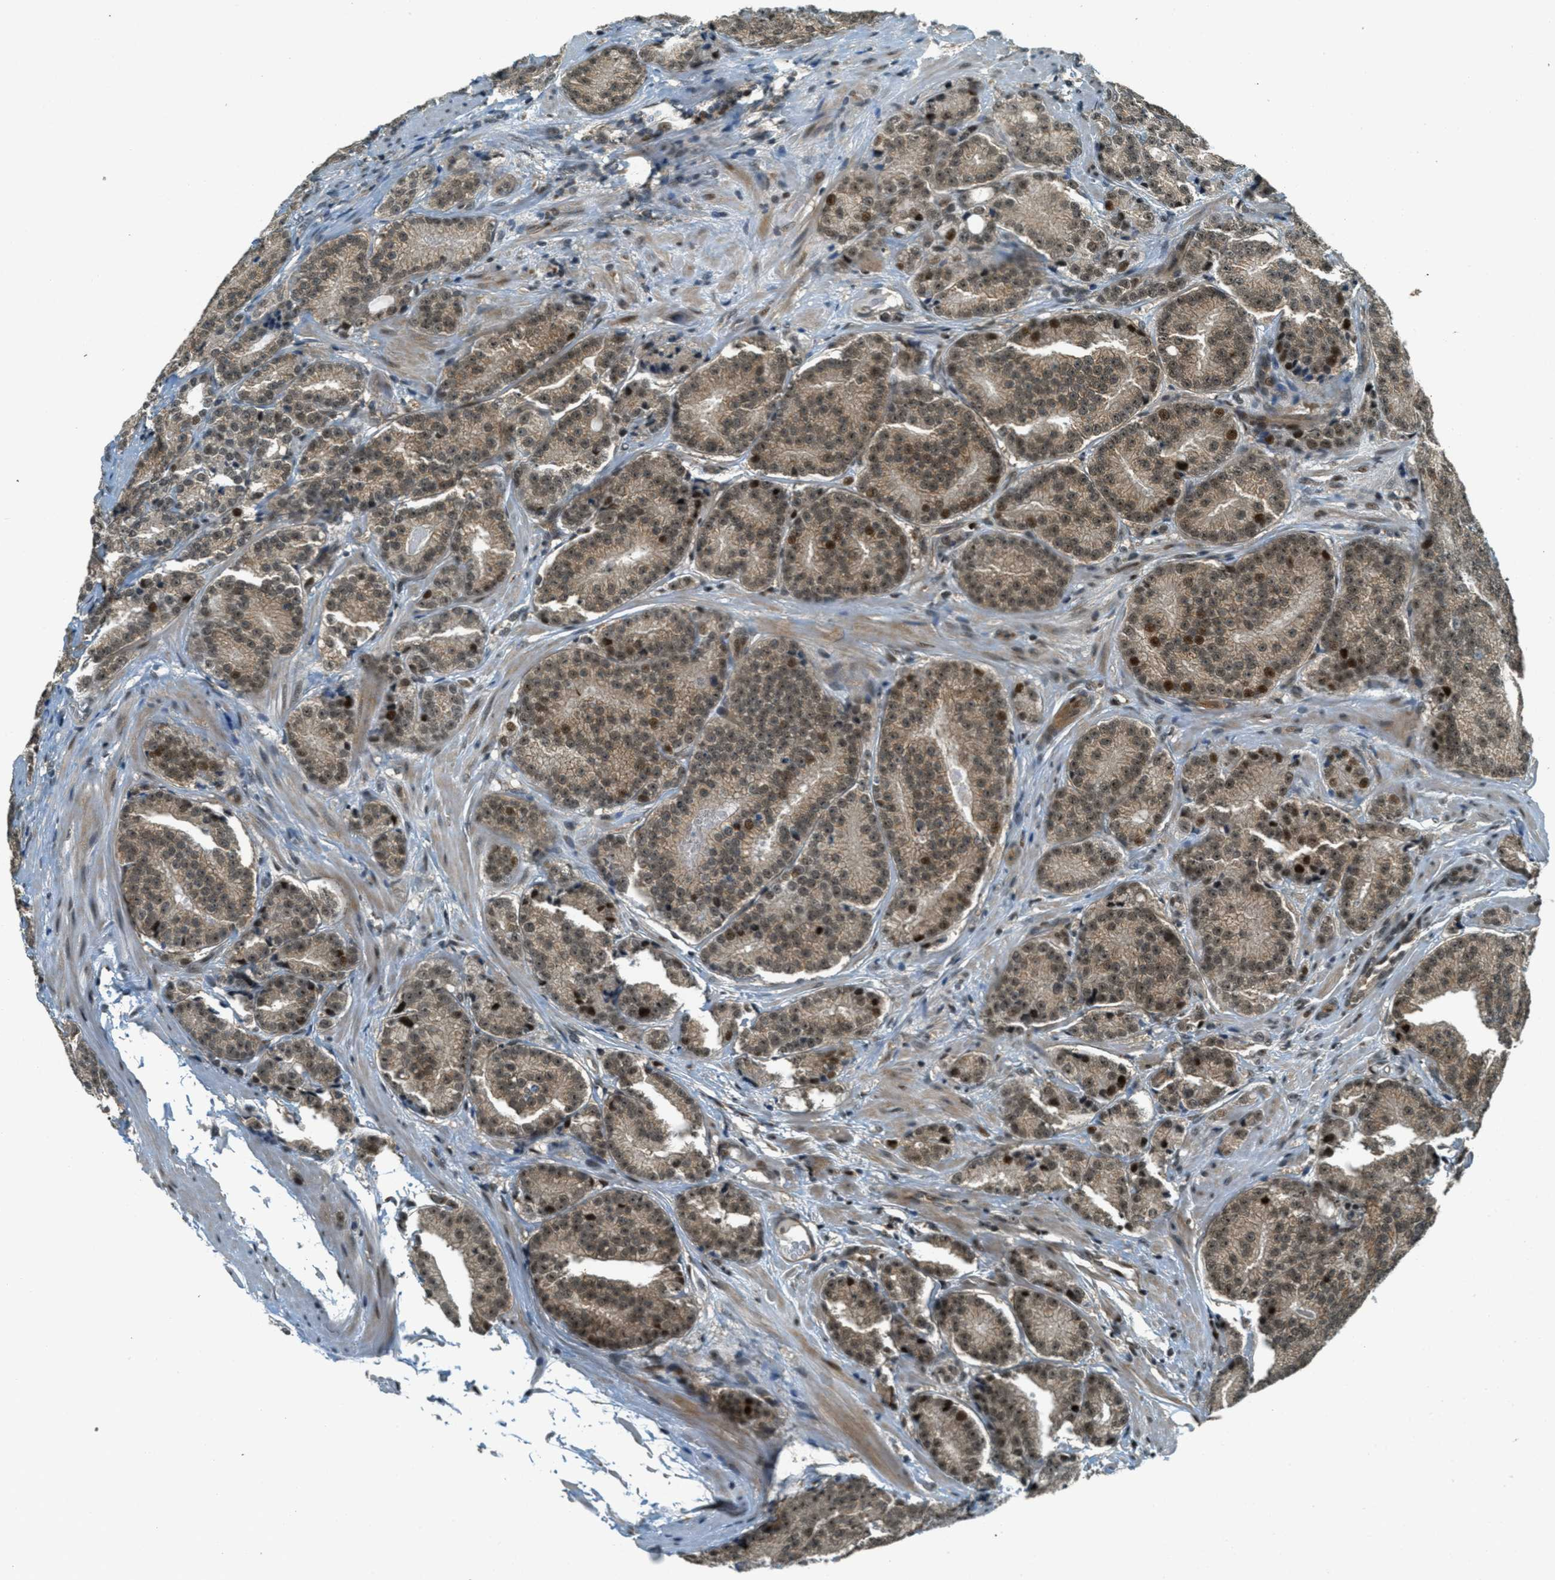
{"staining": {"intensity": "moderate", "quantity": ">75%", "location": "cytoplasmic/membranous,nuclear"}, "tissue": "prostate cancer", "cell_type": "Tumor cells", "image_type": "cancer", "snomed": [{"axis": "morphology", "description": "Adenocarcinoma, High grade"}, {"axis": "topography", "description": "Prostate"}], "caption": "Human prostate cancer stained with a protein marker shows moderate staining in tumor cells.", "gene": "FOXM1", "patient": {"sex": "male", "age": 61}}